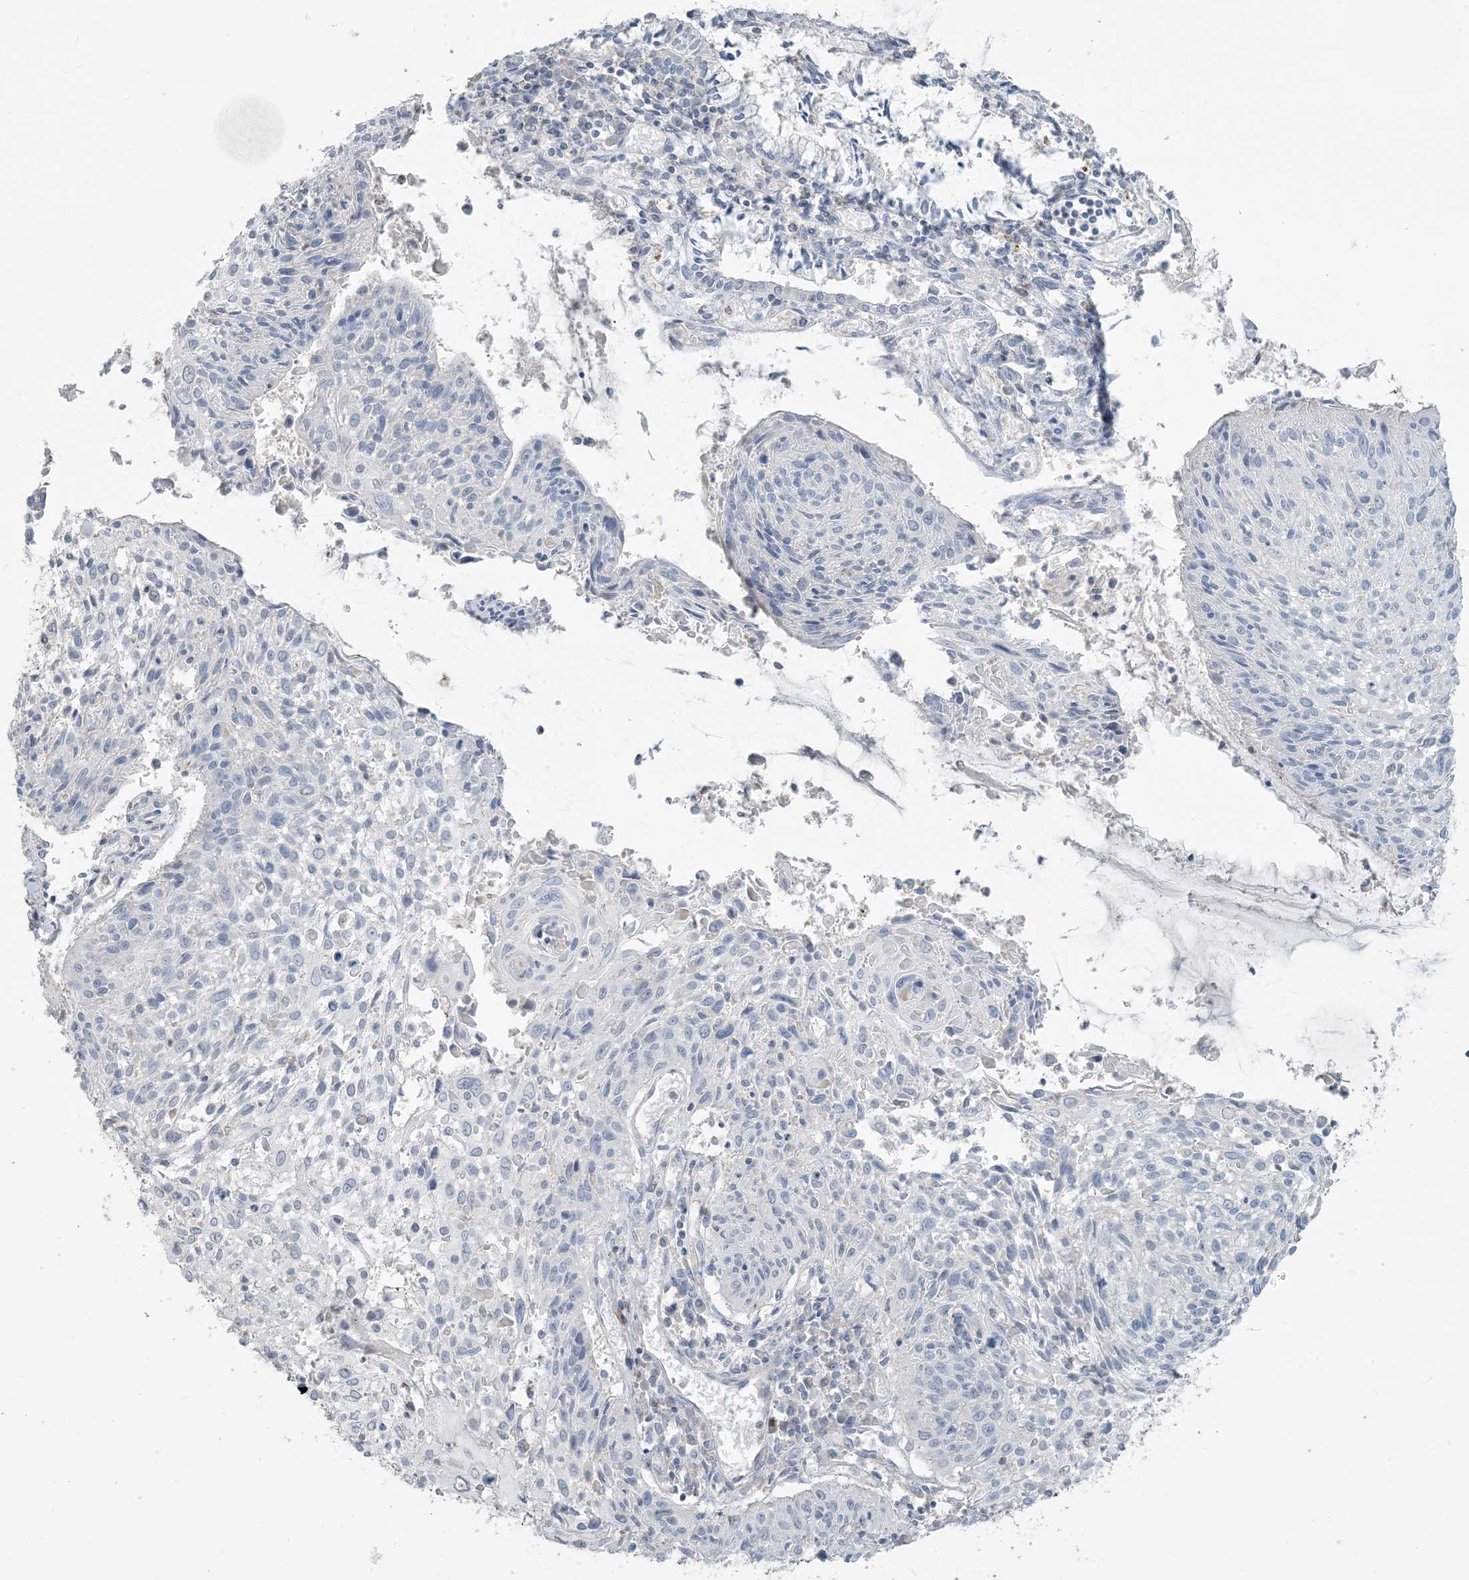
{"staining": {"intensity": "negative", "quantity": "none", "location": "none"}, "tissue": "cervical cancer", "cell_type": "Tumor cells", "image_type": "cancer", "snomed": [{"axis": "morphology", "description": "Squamous cell carcinoma, NOS"}, {"axis": "topography", "description": "Cervix"}], "caption": "Human squamous cell carcinoma (cervical) stained for a protein using IHC demonstrates no positivity in tumor cells.", "gene": "NPHS2", "patient": {"sex": "female", "age": 51}}